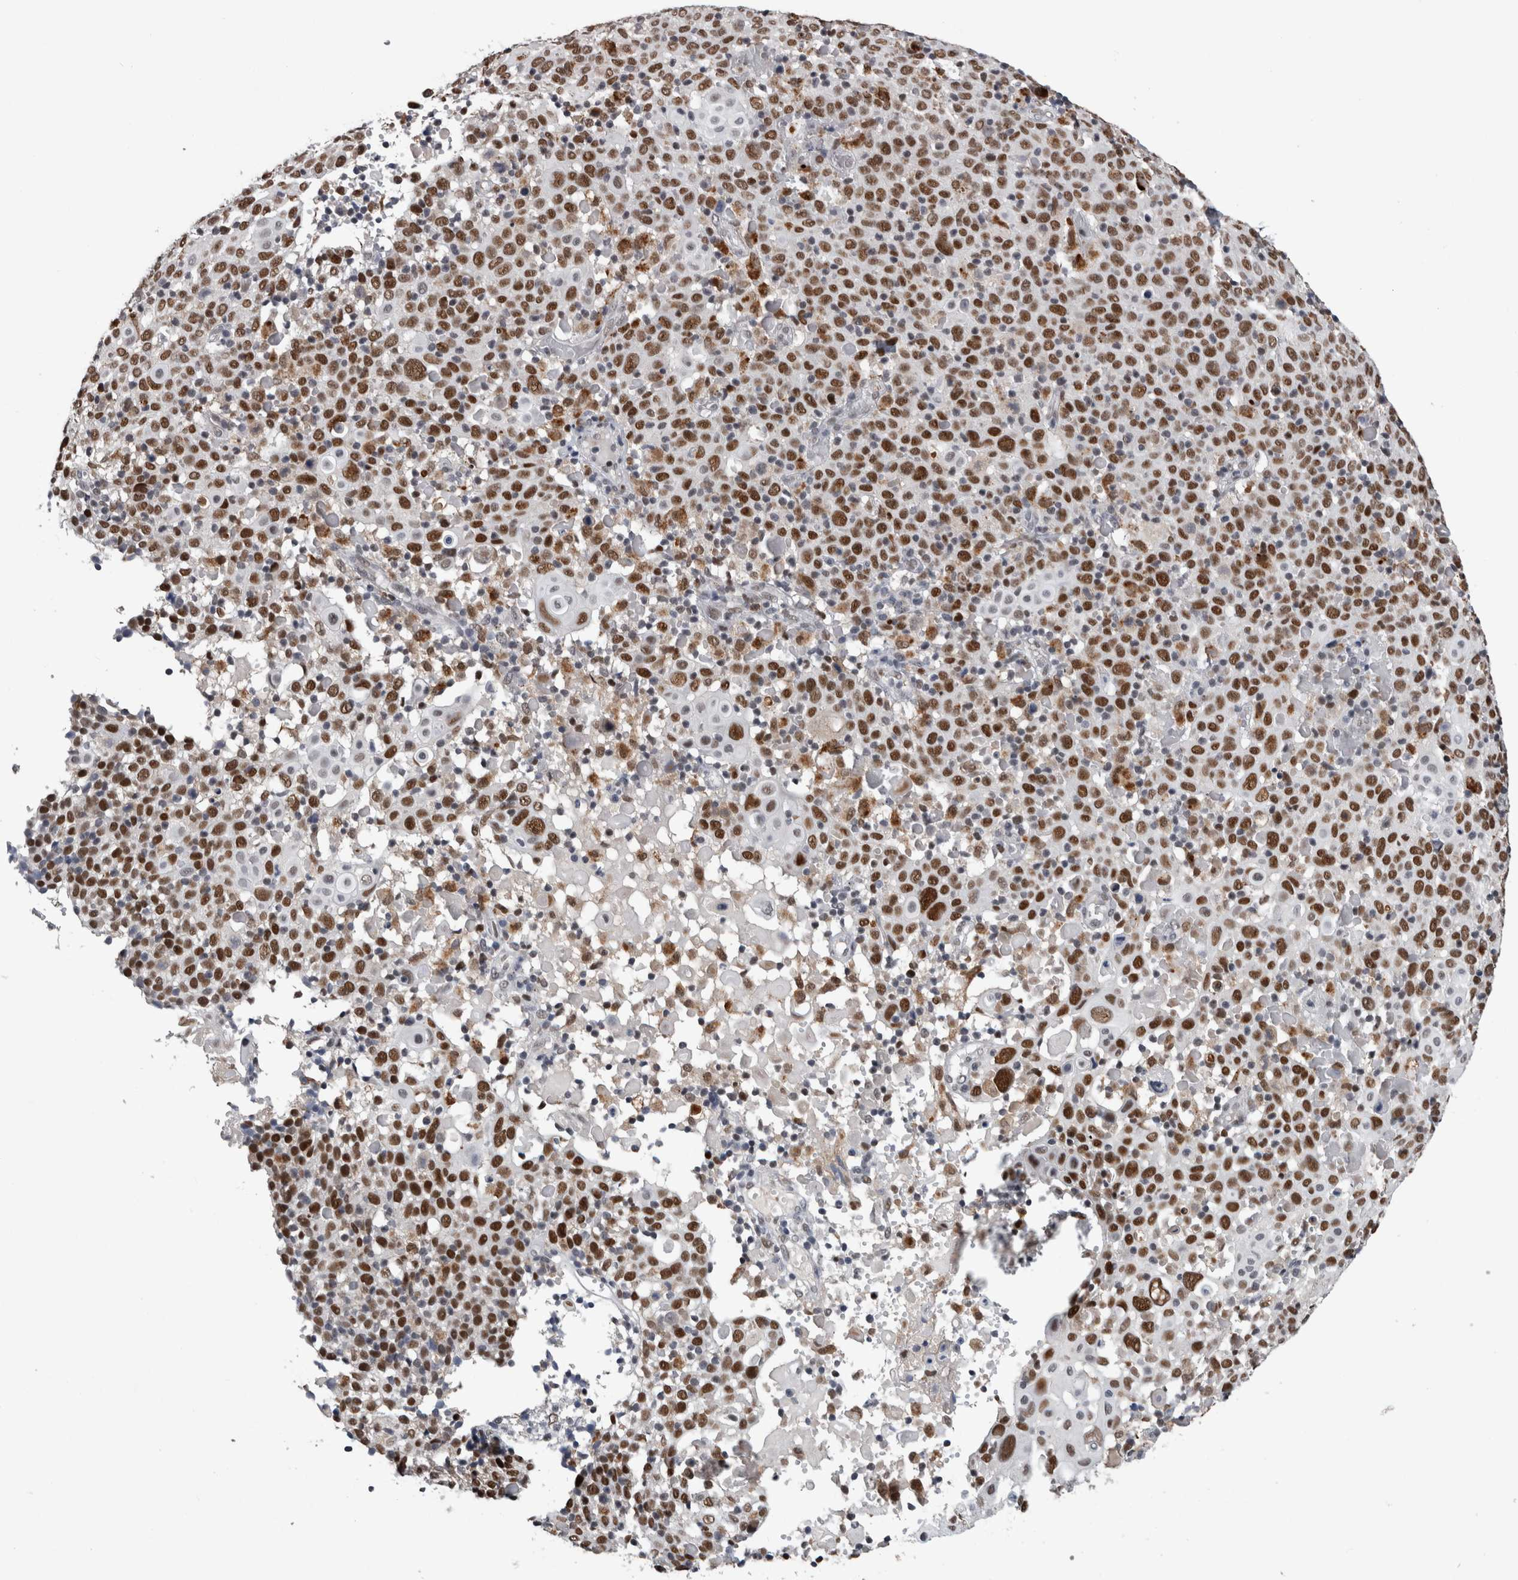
{"staining": {"intensity": "strong", "quantity": ">75%", "location": "nuclear"}, "tissue": "cervical cancer", "cell_type": "Tumor cells", "image_type": "cancer", "snomed": [{"axis": "morphology", "description": "Squamous cell carcinoma, NOS"}, {"axis": "topography", "description": "Cervix"}], "caption": "IHC micrograph of cervical cancer (squamous cell carcinoma) stained for a protein (brown), which exhibits high levels of strong nuclear expression in approximately >75% of tumor cells.", "gene": "POLD2", "patient": {"sex": "female", "age": 74}}